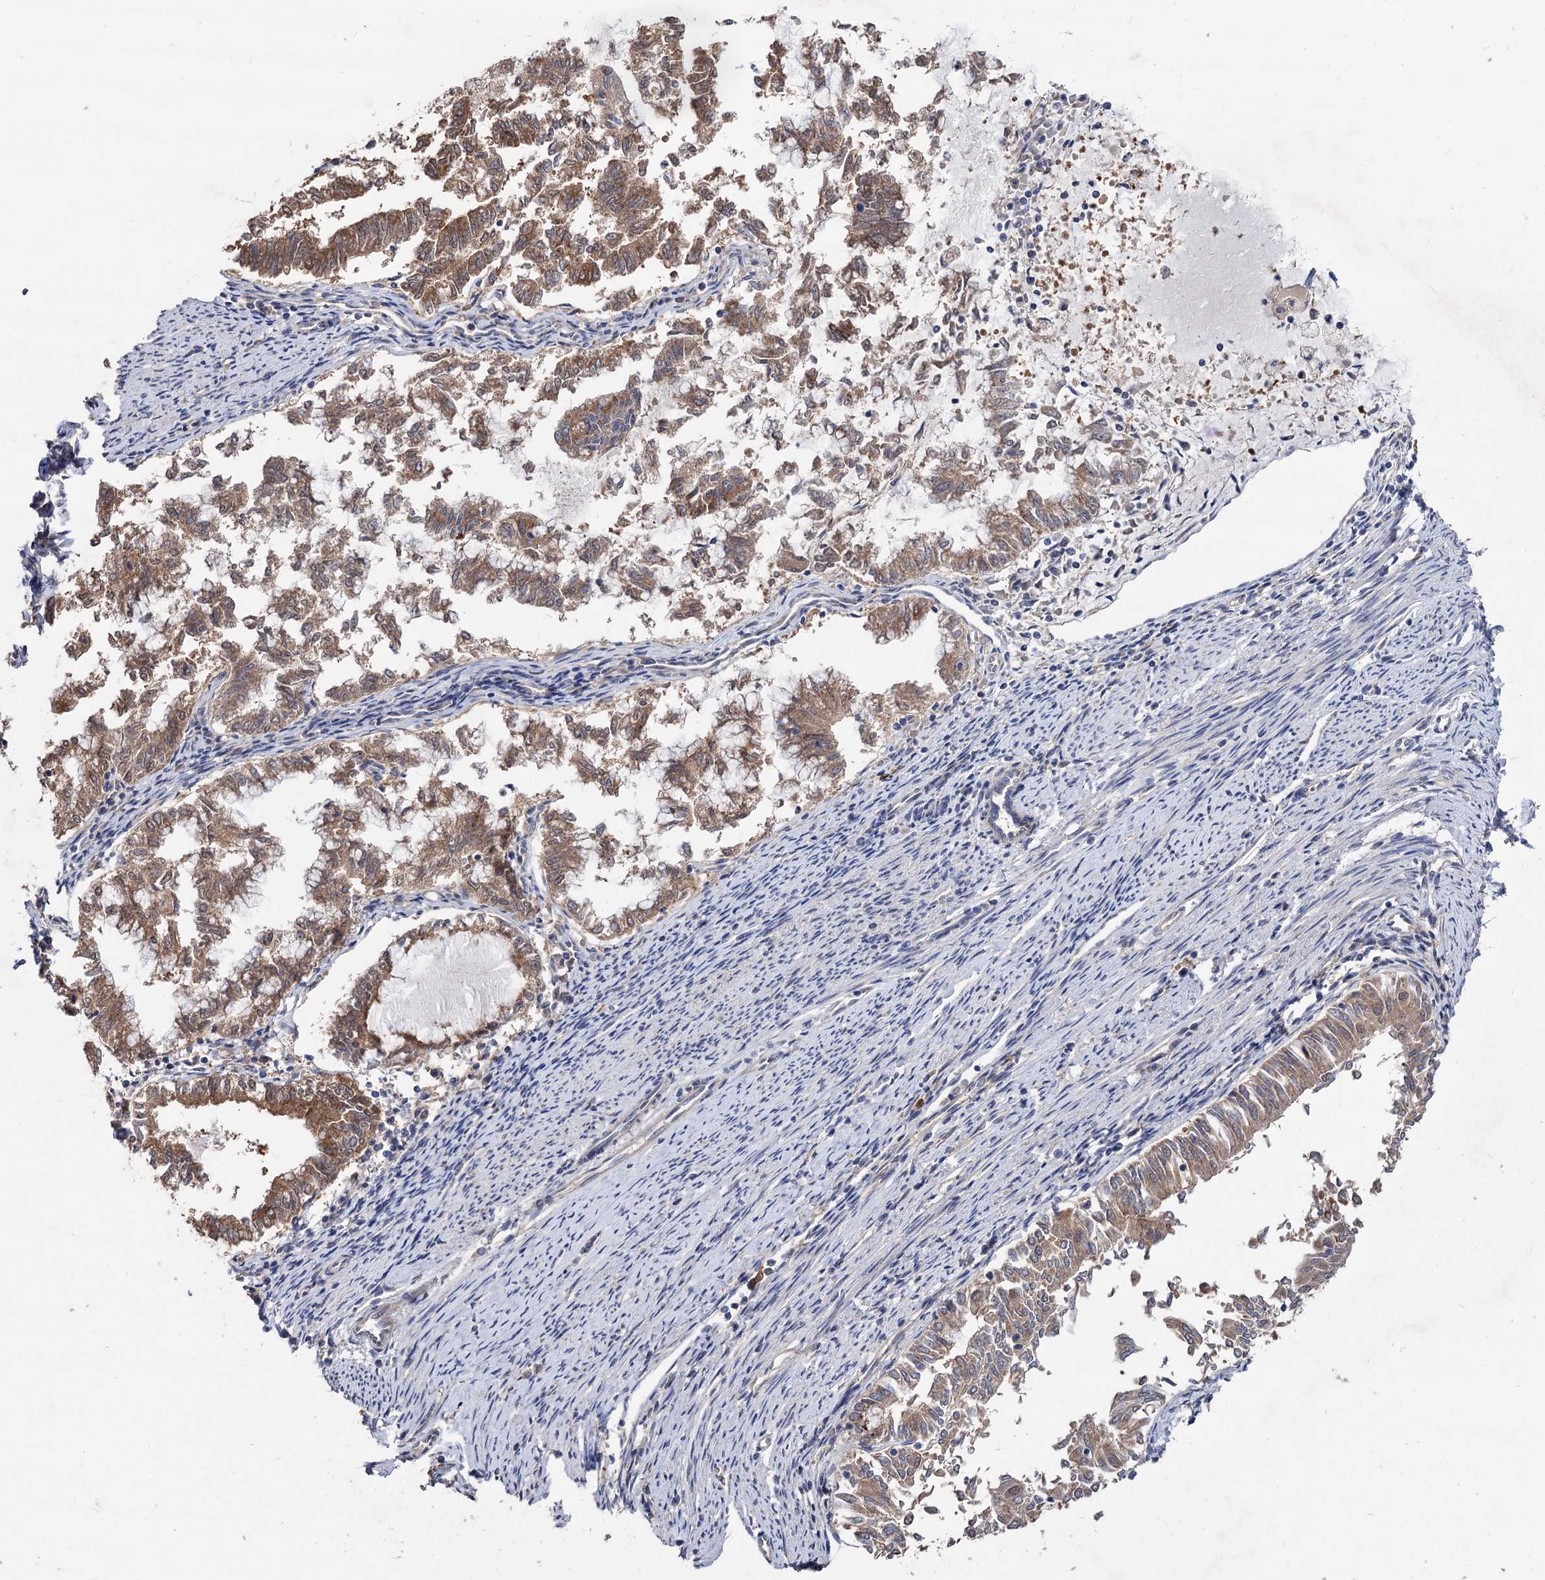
{"staining": {"intensity": "moderate", "quantity": ">75%", "location": "cytoplasmic/membranous"}, "tissue": "endometrial cancer", "cell_type": "Tumor cells", "image_type": "cancer", "snomed": [{"axis": "morphology", "description": "Adenocarcinoma, NOS"}, {"axis": "topography", "description": "Endometrium"}], "caption": "About >75% of tumor cells in human adenocarcinoma (endometrial) reveal moderate cytoplasmic/membranous protein positivity as visualized by brown immunohistochemical staining.", "gene": "NUDCD2", "patient": {"sex": "female", "age": 79}}